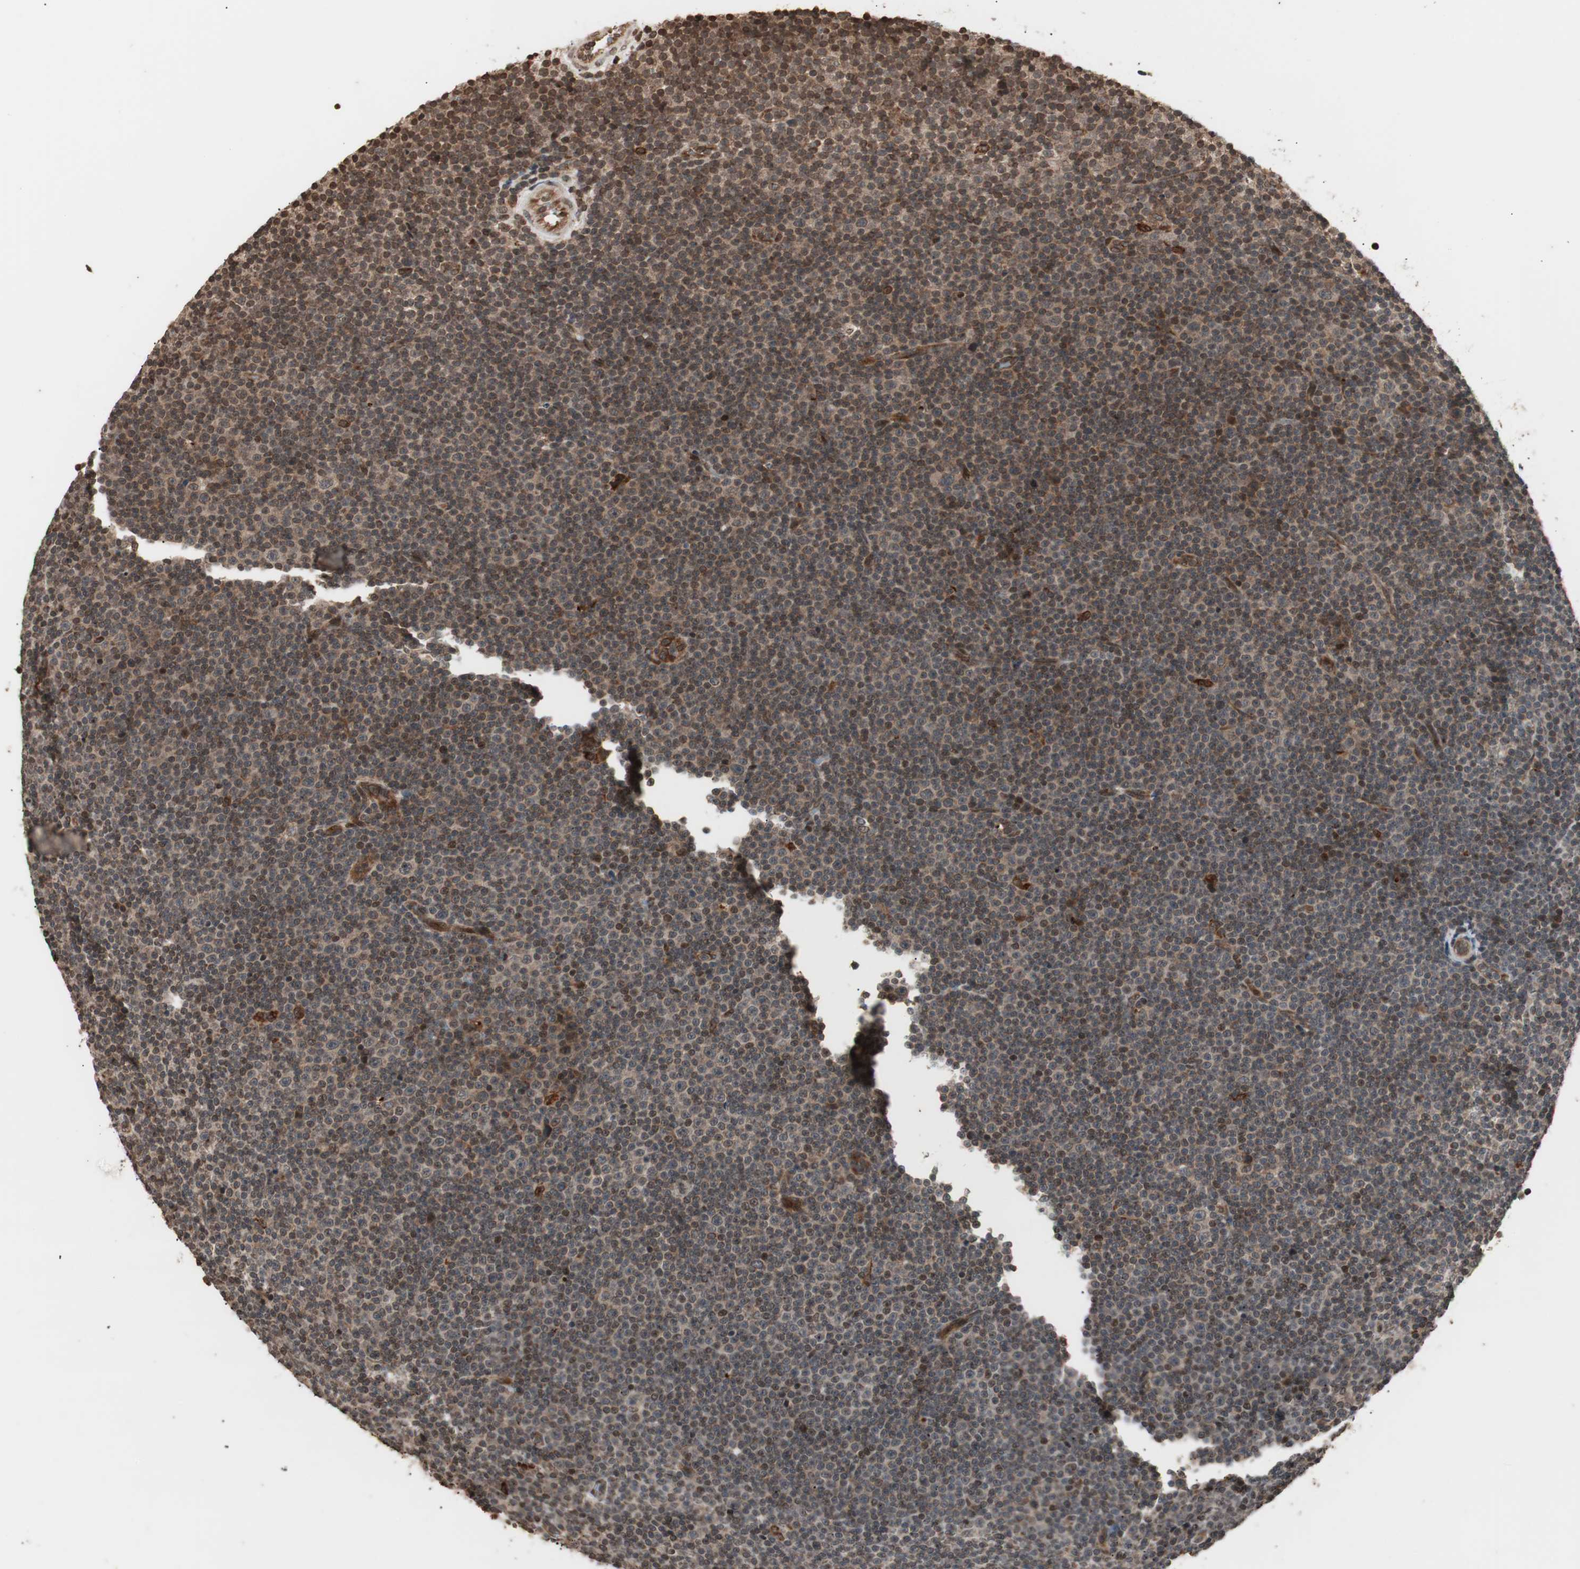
{"staining": {"intensity": "moderate", "quantity": "25%-75%", "location": "cytoplasmic/membranous"}, "tissue": "lymphoma", "cell_type": "Tumor cells", "image_type": "cancer", "snomed": [{"axis": "morphology", "description": "Malignant lymphoma, non-Hodgkin's type, Low grade"}, {"axis": "topography", "description": "Lymph node"}], "caption": "A brown stain highlights moderate cytoplasmic/membranous positivity of a protein in lymphoma tumor cells. (Brightfield microscopy of DAB IHC at high magnification).", "gene": "ZFC3H1", "patient": {"sex": "female", "age": 67}}